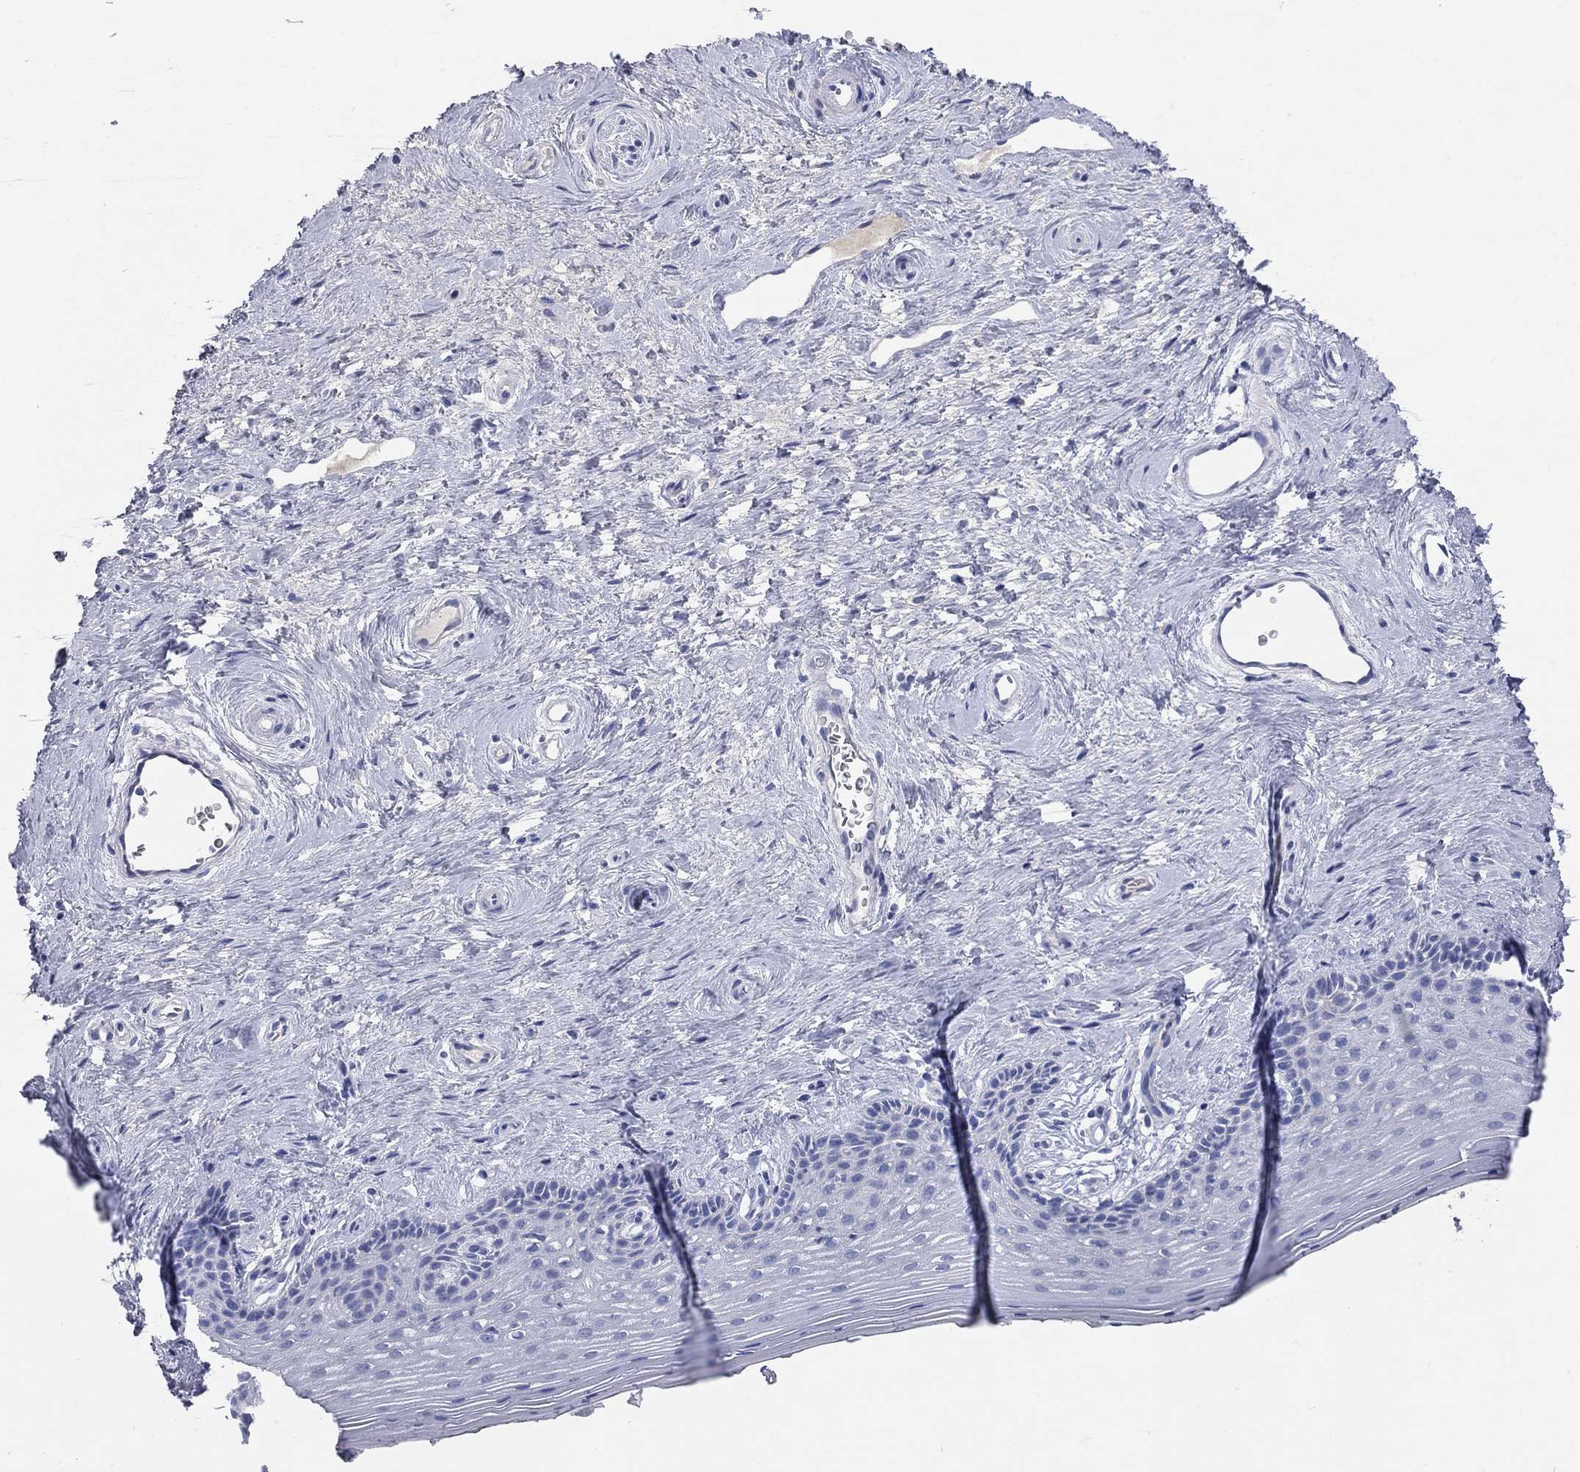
{"staining": {"intensity": "negative", "quantity": "none", "location": "none"}, "tissue": "vagina", "cell_type": "Squamous epithelial cells", "image_type": "normal", "snomed": [{"axis": "morphology", "description": "Normal tissue, NOS"}, {"axis": "topography", "description": "Vagina"}], "caption": "Squamous epithelial cells are negative for brown protein staining in benign vagina. (IHC, brightfield microscopy, high magnification).", "gene": "AOX1", "patient": {"sex": "female", "age": 45}}